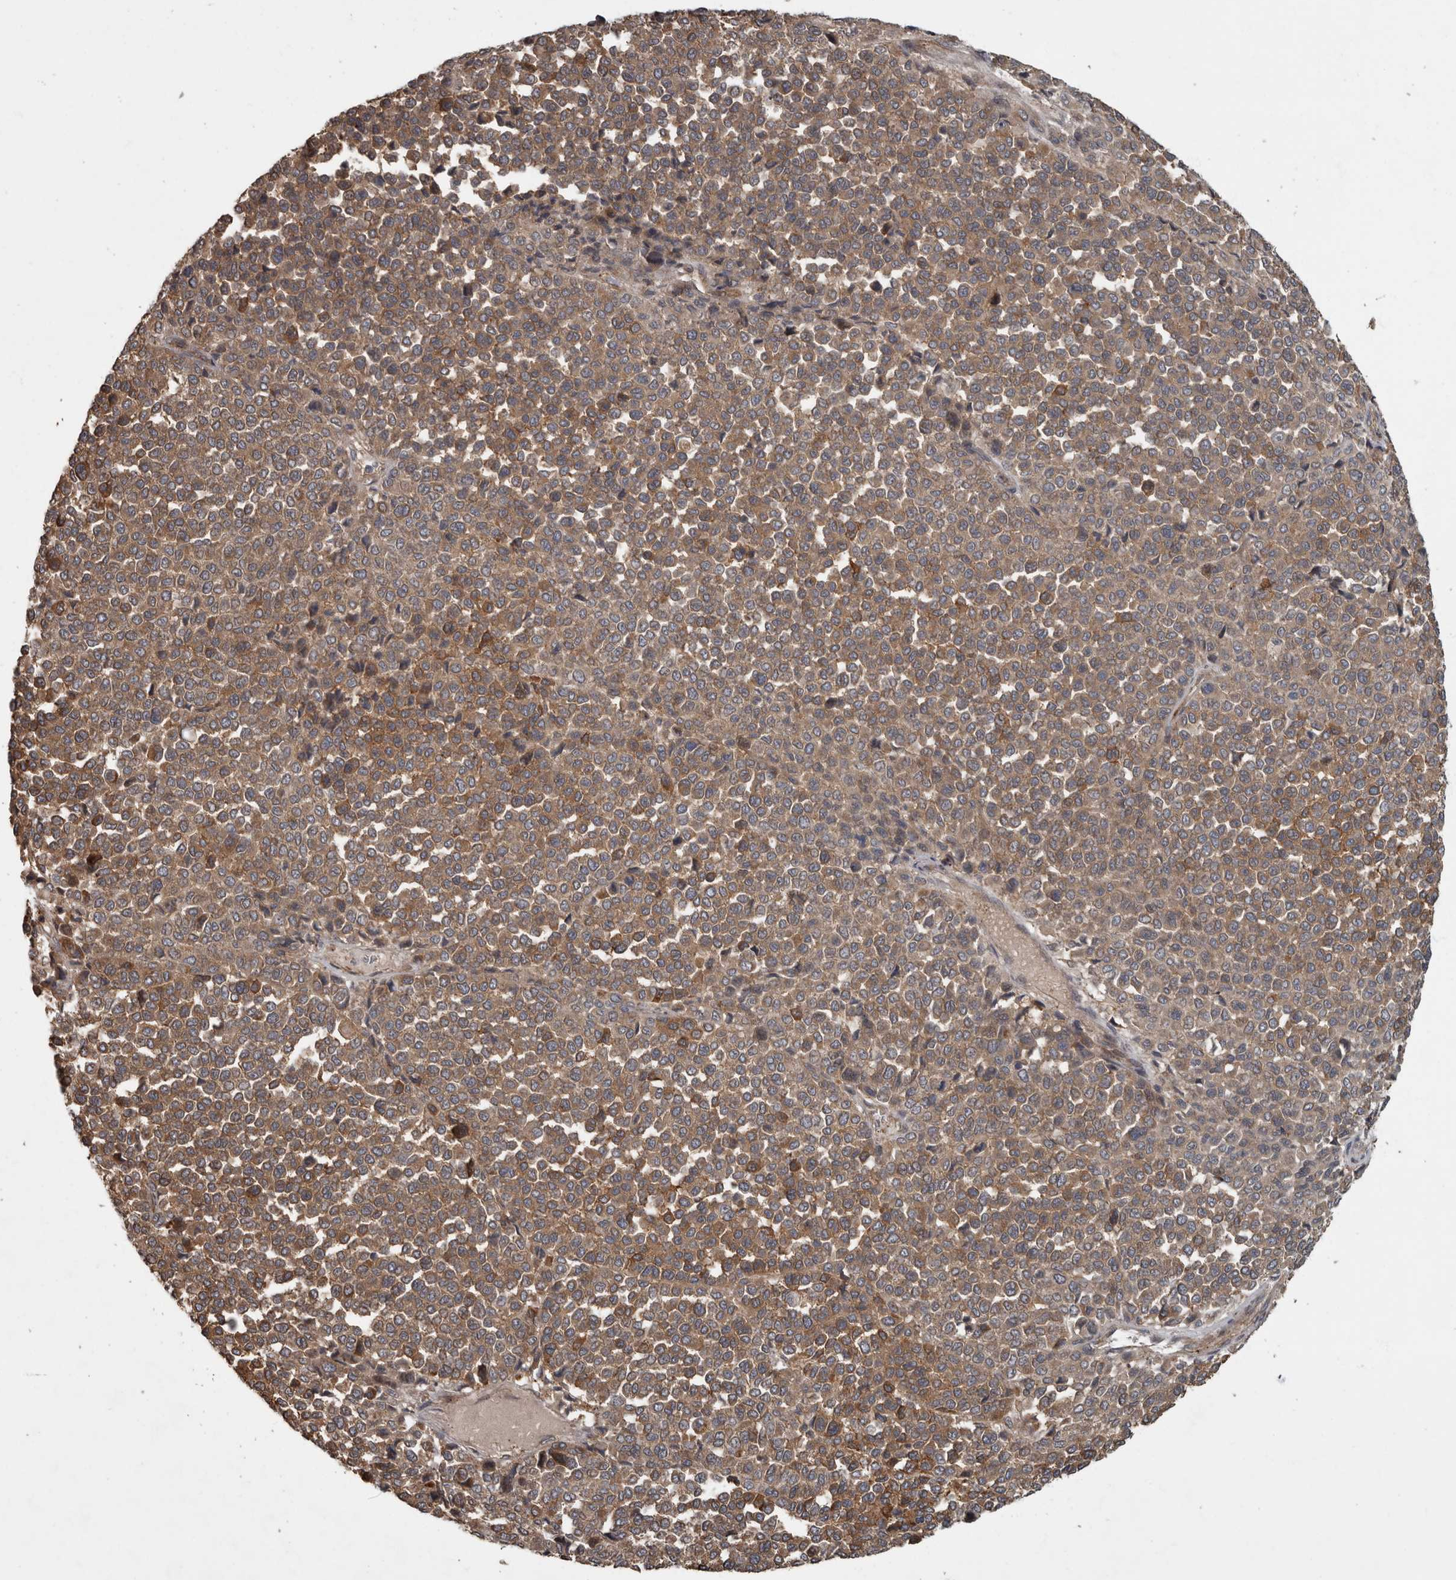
{"staining": {"intensity": "moderate", "quantity": ">75%", "location": "cytoplasmic/membranous"}, "tissue": "melanoma", "cell_type": "Tumor cells", "image_type": "cancer", "snomed": [{"axis": "morphology", "description": "Malignant melanoma, Metastatic site"}, {"axis": "topography", "description": "Pancreas"}], "caption": "This image exhibits immunohistochemistry (IHC) staining of malignant melanoma (metastatic site), with medium moderate cytoplasmic/membranous expression in approximately >75% of tumor cells.", "gene": "VEGFD", "patient": {"sex": "female", "age": 30}}